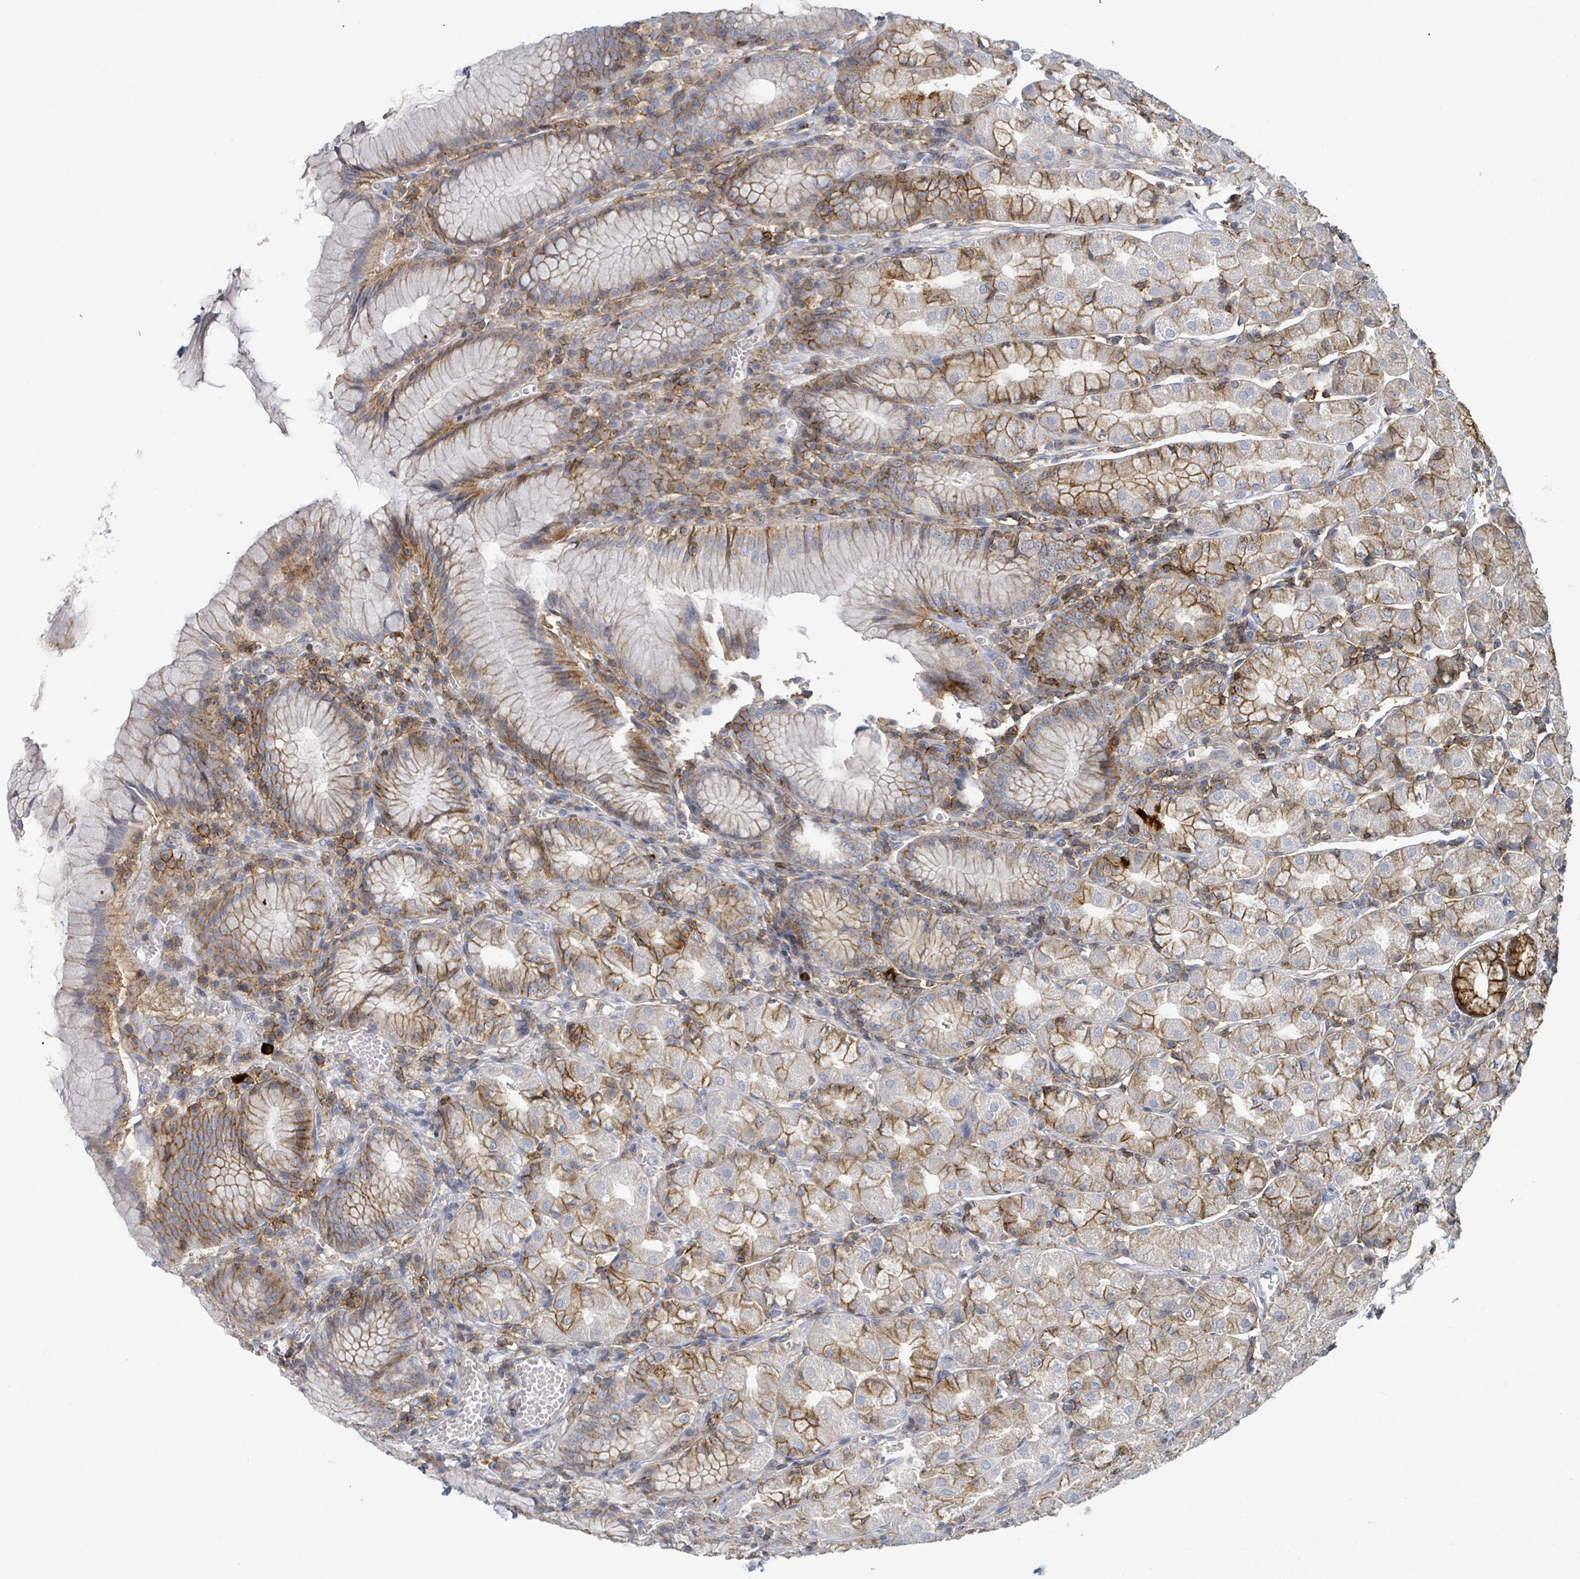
{"staining": {"intensity": "strong", "quantity": "25%-75%", "location": "cytoplasmic/membranous"}, "tissue": "stomach", "cell_type": "Glandular cells", "image_type": "normal", "snomed": [{"axis": "morphology", "description": "Normal tissue, NOS"}, {"axis": "topography", "description": "Stomach"}], "caption": "Immunohistochemical staining of normal human stomach shows 25%-75% levels of strong cytoplasmic/membranous protein expression in about 25%-75% of glandular cells. (DAB (3,3'-diaminobenzidine) IHC with brightfield microscopy, high magnification).", "gene": "TNFRSF14", "patient": {"sex": "male", "age": 55}}